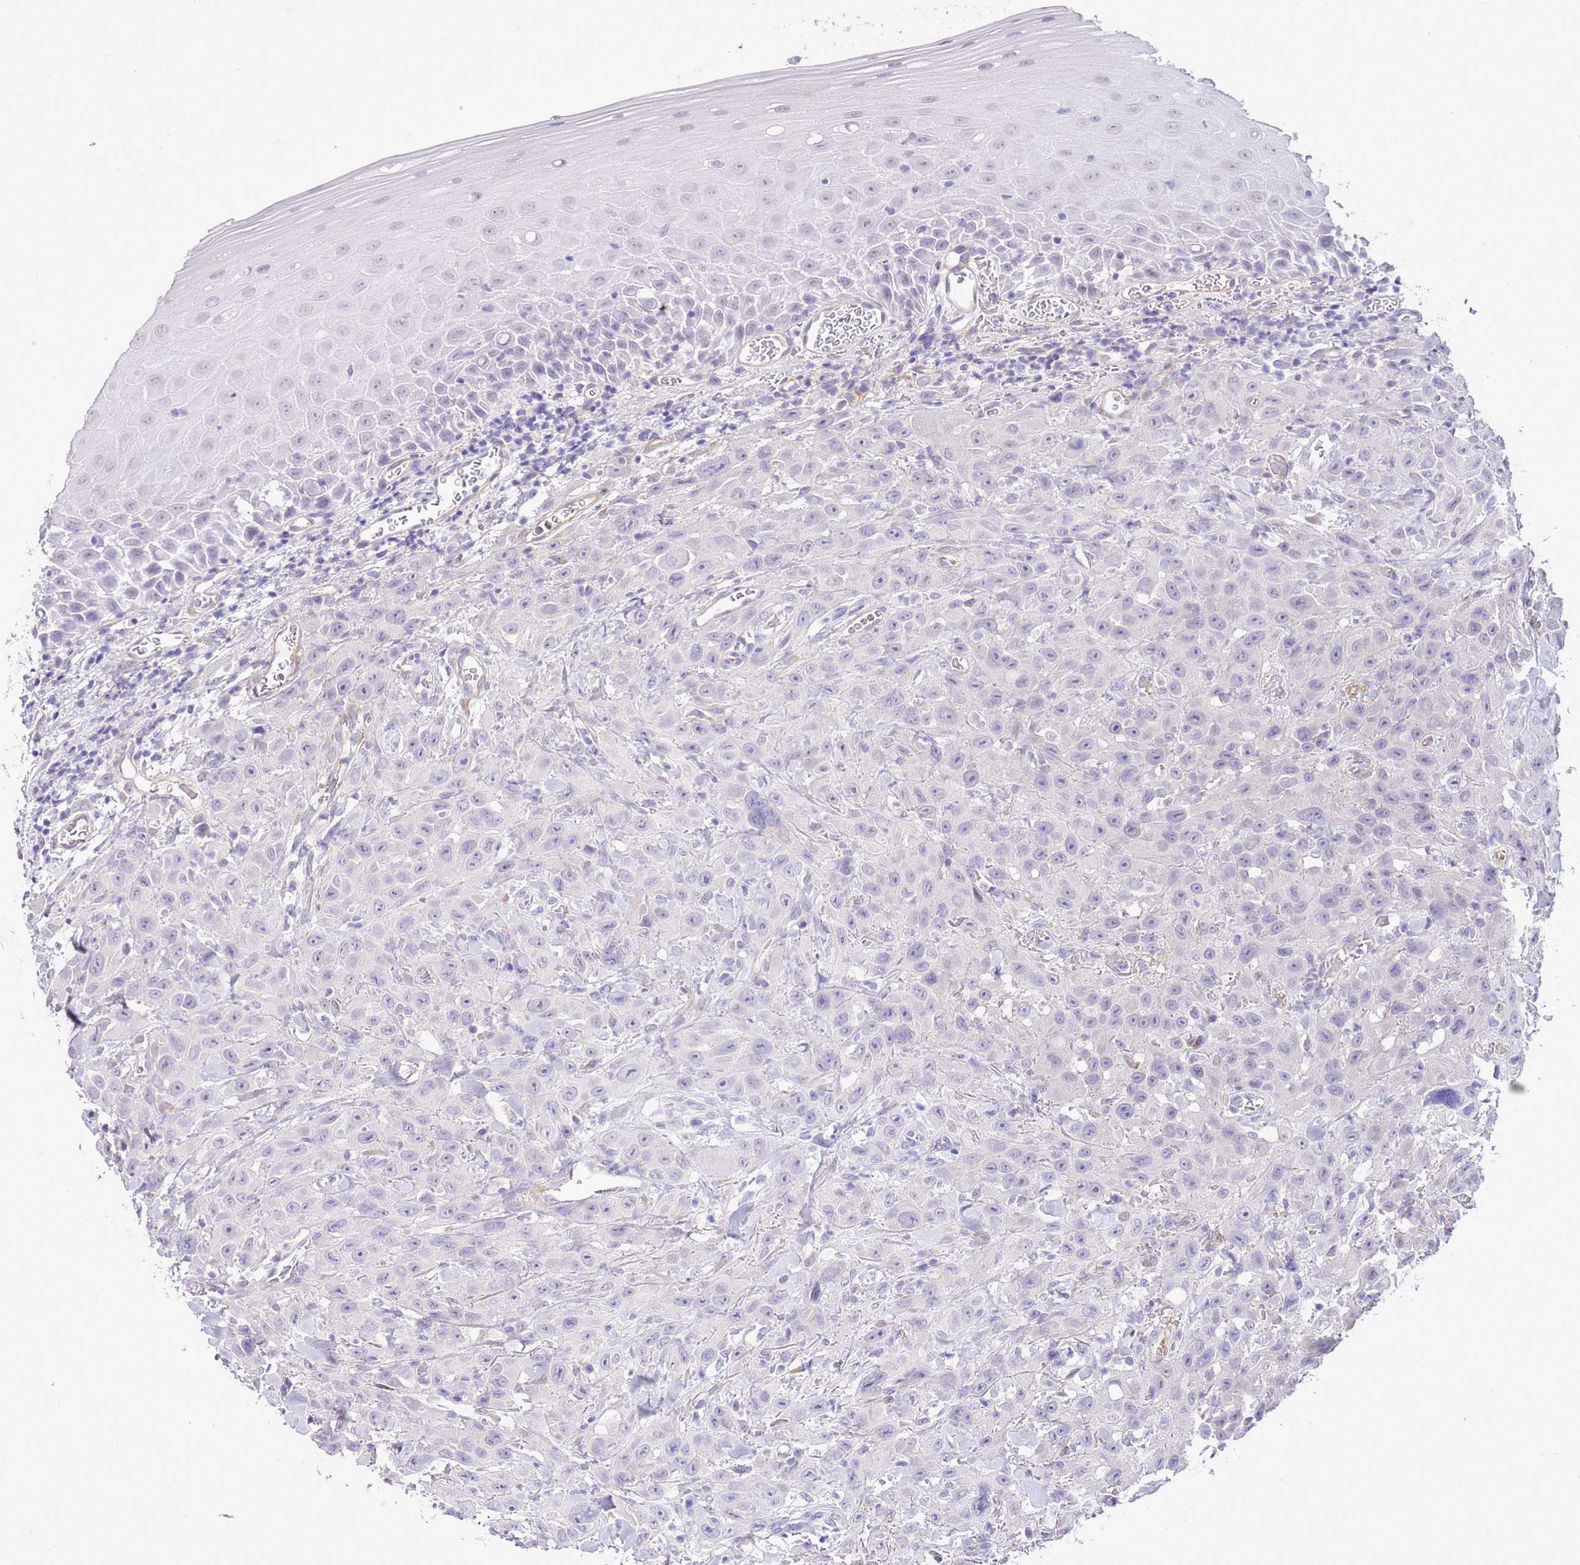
{"staining": {"intensity": "negative", "quantity": "none", "location": "none"}, "tissue": "oral mucosa", "cell_type": "Squamous epithelial cells", "image_type": "normal", "snomed": [{"axis": "morphology", "description": "Normal tissue, NOS"}, {"axis": "topography", "description": "Oral tissue"}], "caption": "This is an IHC image of benign human oral mucosa. There is no expression in squamous epithelial cells.", "gene": "MIDN", "patient": {"sex": "female", "age": 70}}